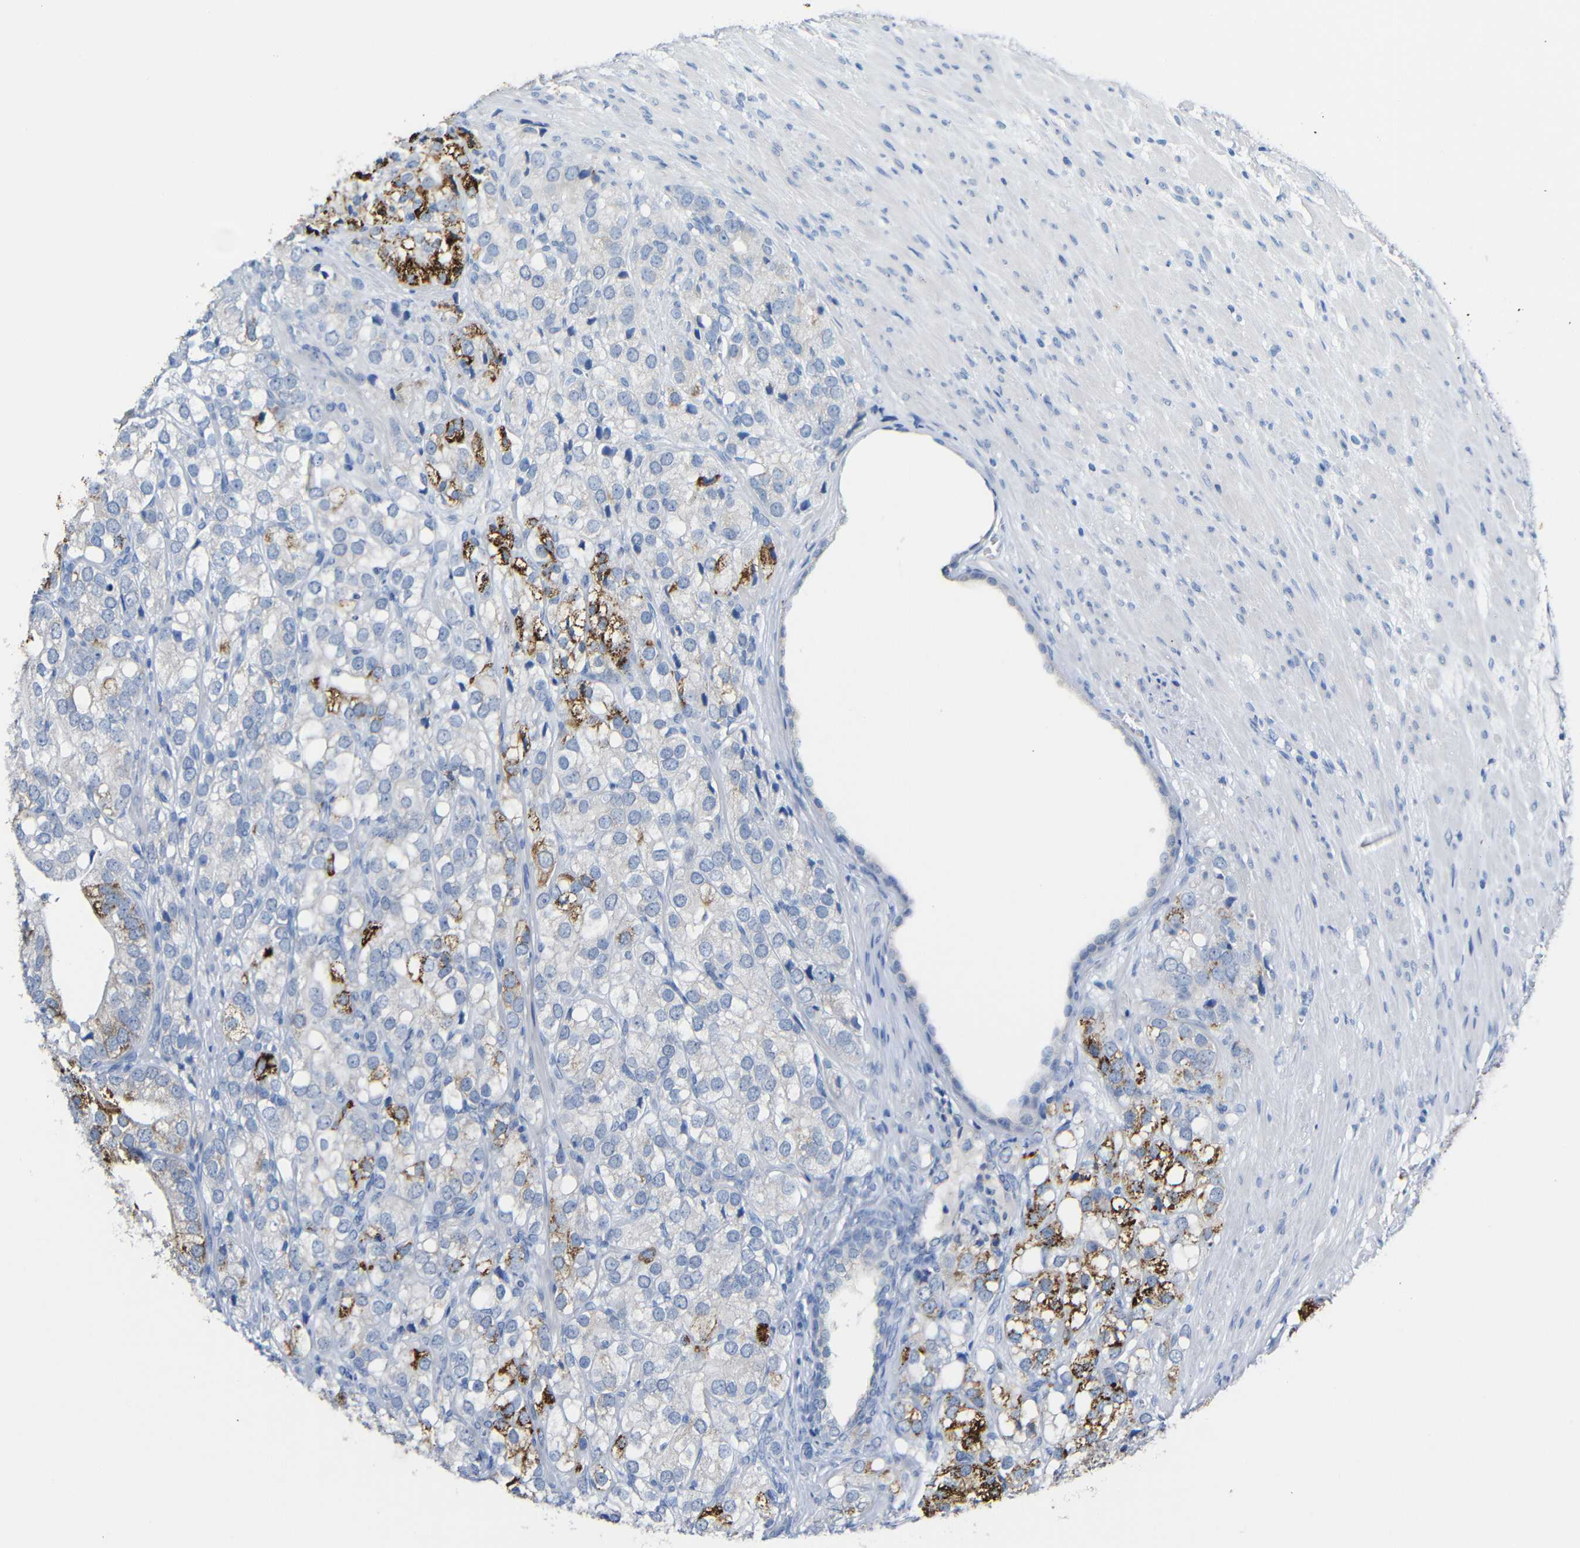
{"staining": {"intensity": "moderate", "quantity": "25%-75%", "location": "cytoplasmic/membranous"}, "tissue": "prostate cancer", "cell_type": "Tumor cells", "image_type": "cancer", "snomed": [{"axis": "morphology", "description": "Adenocarcinoma, Low grade"}, {"axis": "topography", "description": "Prostate"}], "caption": "Prostate cancer (low-grade adenocarcinoma) stained for a protein displays moderate cytoplasmic/membranous positivity in tumor cells.", "gene": "C15orf48", "patient": {"sex": "male", "age": 69}}